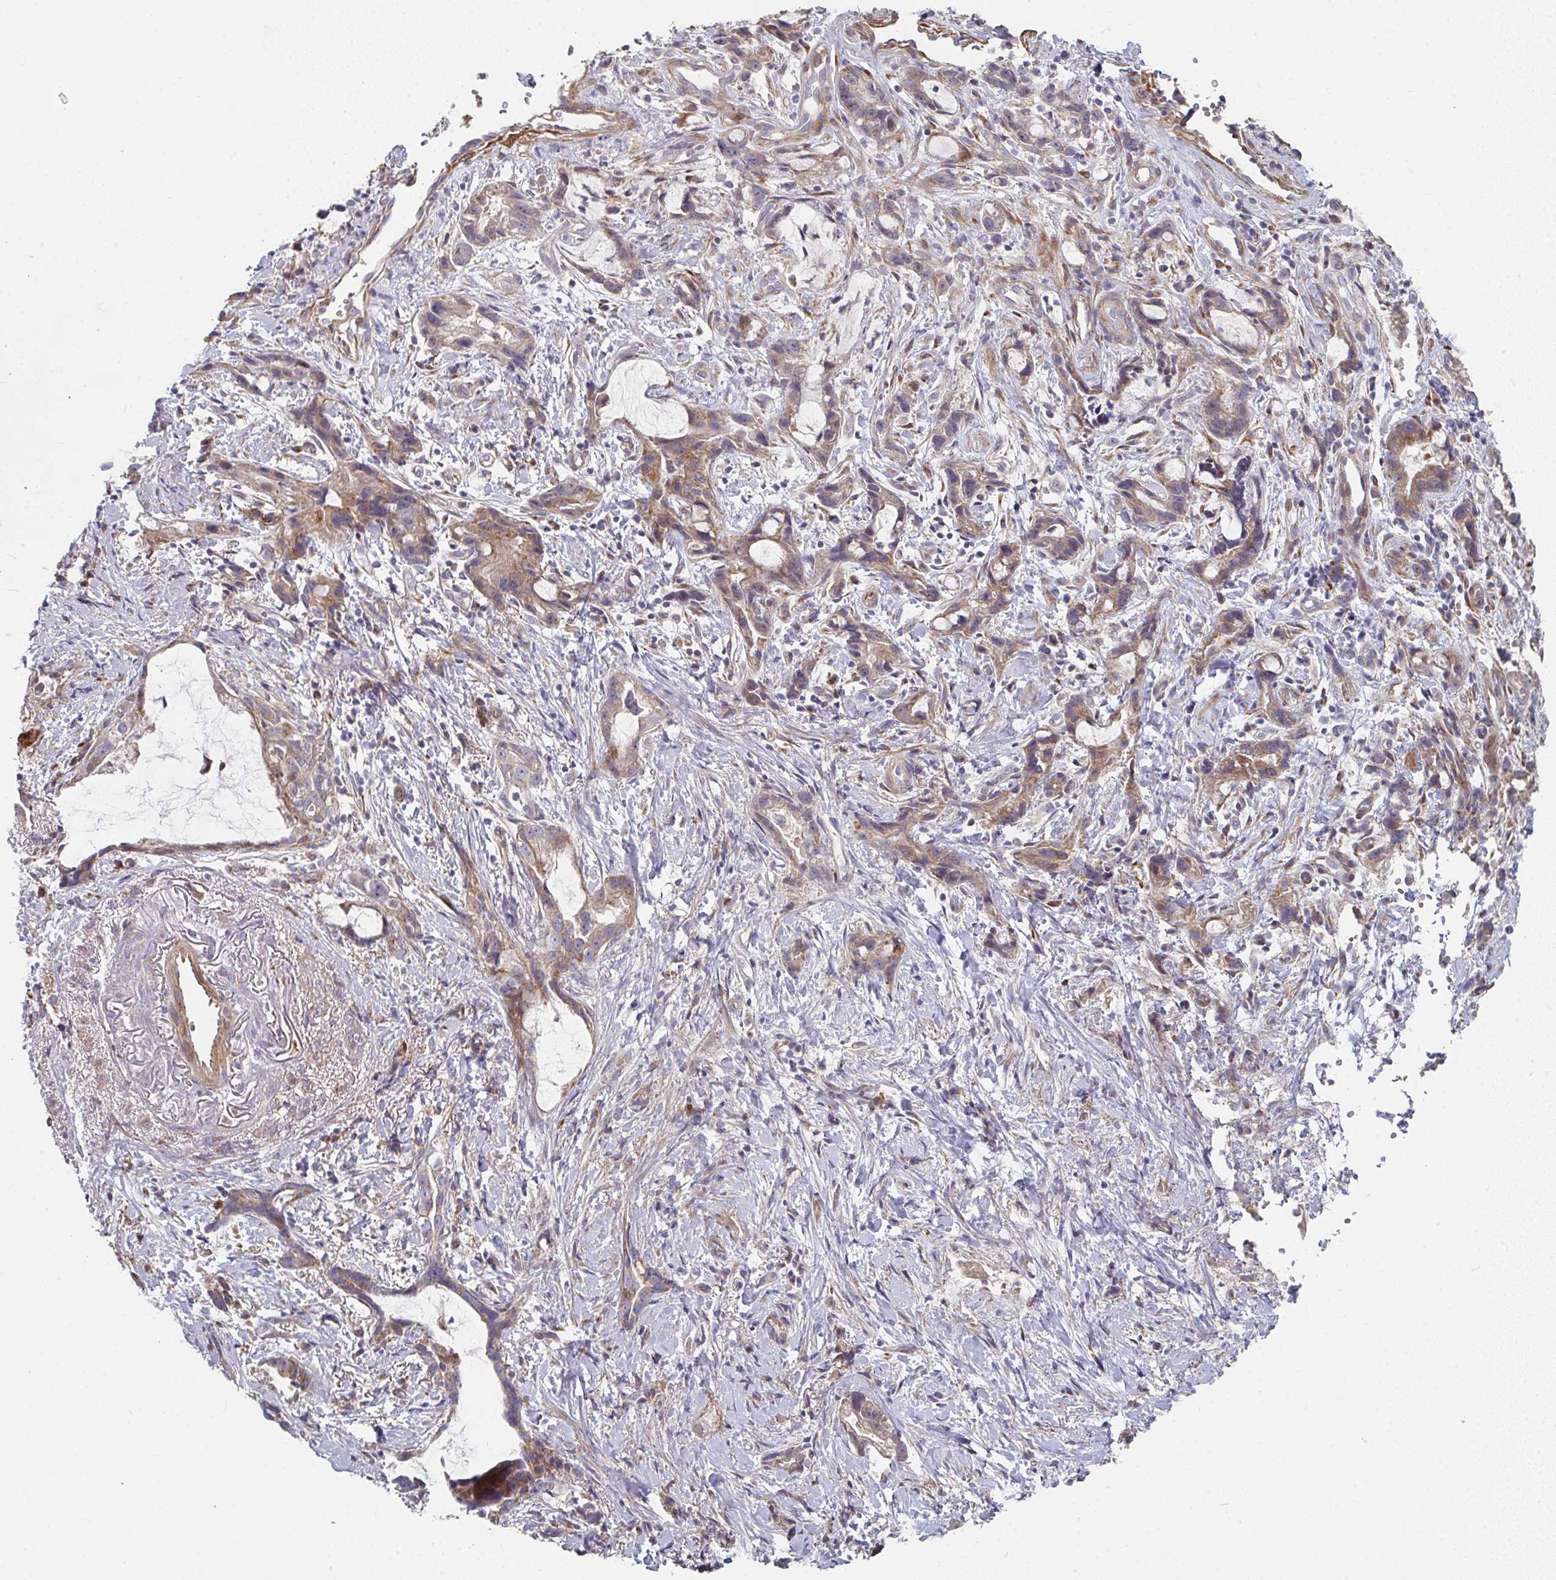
{"staining": {"intensity": "moderate", "quantity": ">75%", "location": "cytoplasmic/membranous"}, "tissue": "stomach cancer", "cell_type": "Tumor cells", "image_type": "cancer", "snomed": [{"axis": "morphology", "description": "Adenocarcinoma, NOS"}, {"axis": "topography", "description": "Stomach"}], "caption": "DAB immunohistochemical staining of human stomach cancer (adenocarcinoma) reveals moderate cytoplasmic/membranous protein staining in about >75% of tumor cells.", "gene": "RHEBL1", "patient": {"sex": "male", "age": 55}}